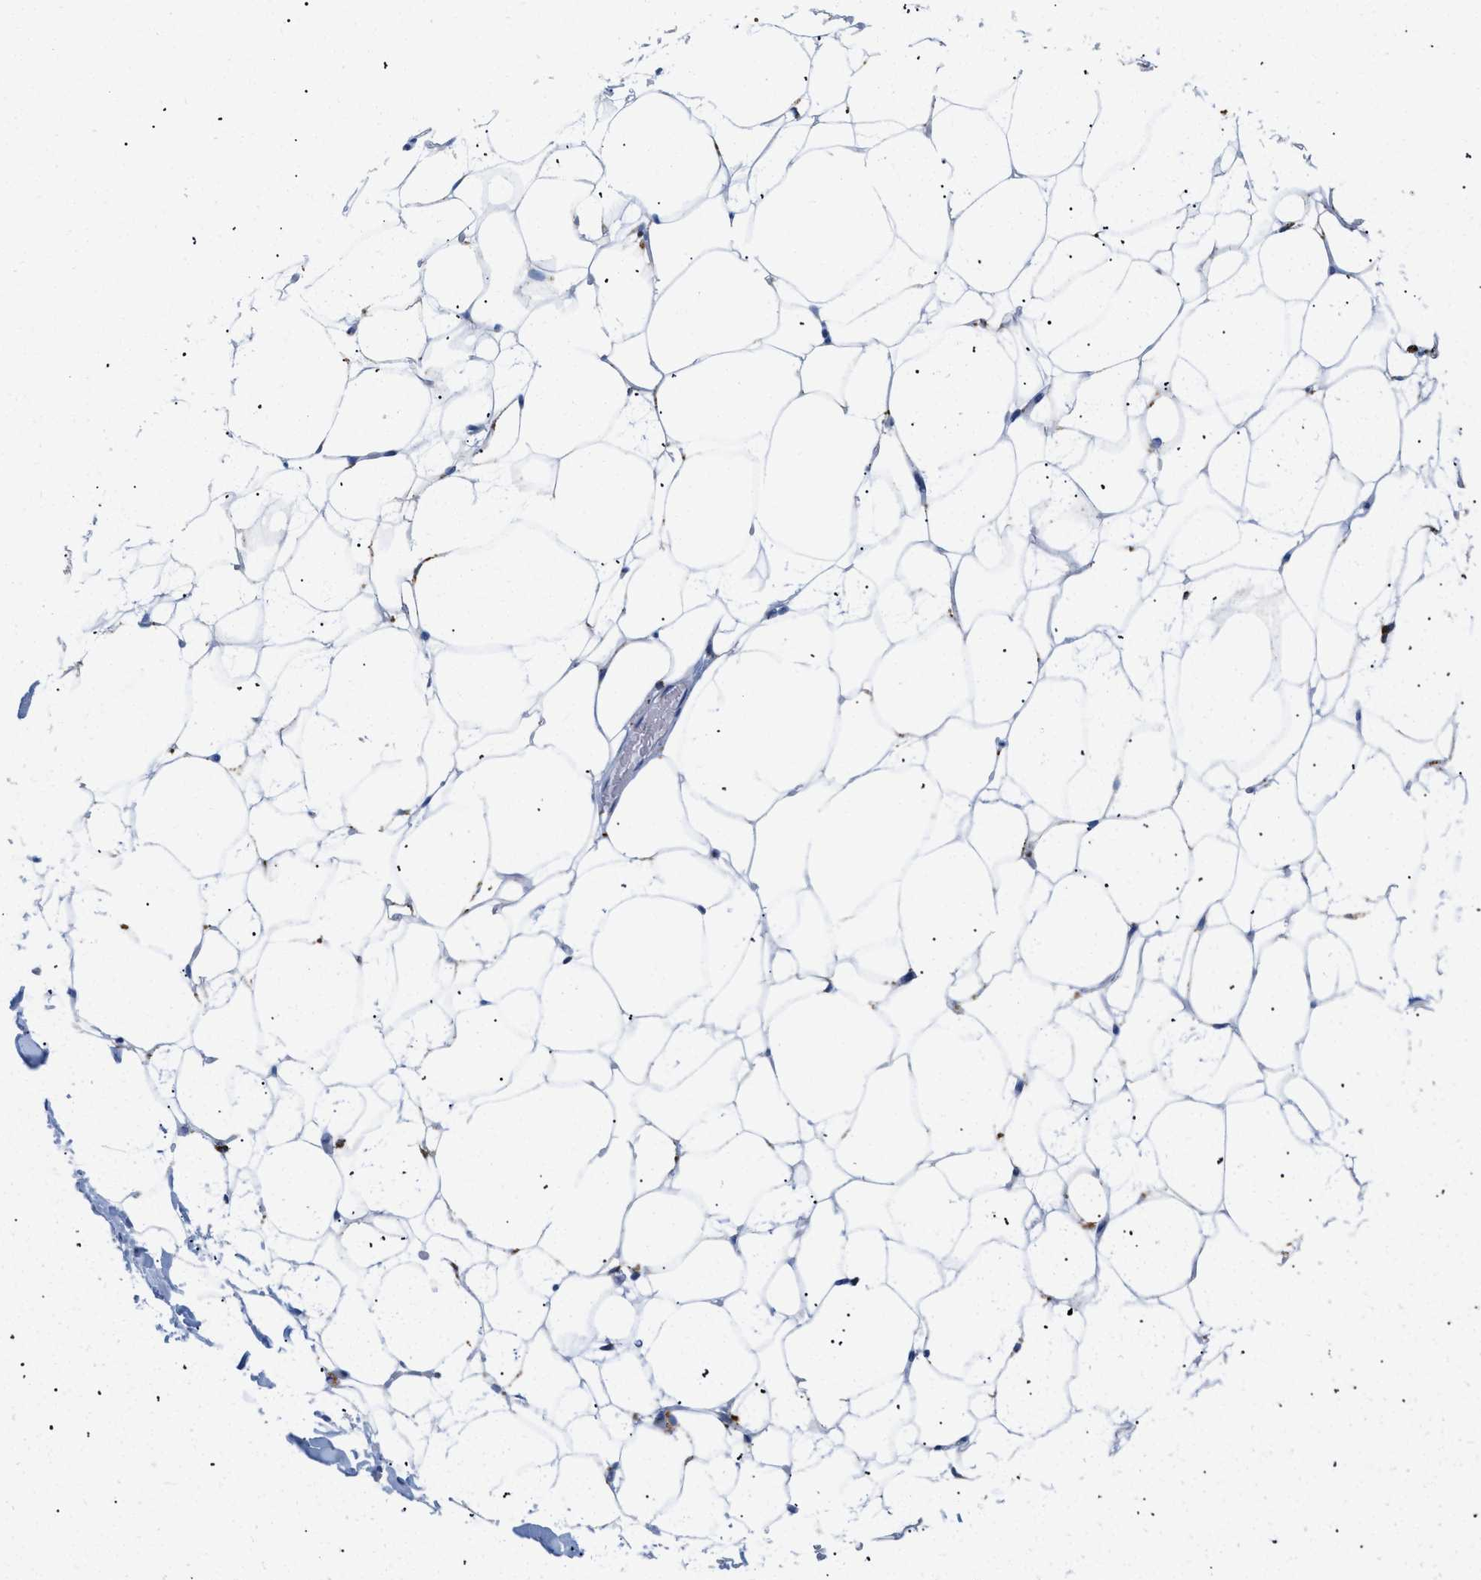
{"staining": {"intensity": "negative", "quantity": "none", "location": "none"}, "tissue": "adipose tissue", "cell_type": "Adipocytes", "image_type": "normal", "snomed": [{"axis": "morphology", "description": "Normal tissue, NOS"}, {"axis": "topography", "description": "Breast"}, {"axis": "topography", "description": "Soft tissue"}], "caption": "Protein analysis of benign adipose tissue displays no significant expression in adipocytes. (Immunohistochemistry, brightfield microscopy, high magnification).", "gene": "DRAM2", "patient": {"sex": "female", "age": 75}}